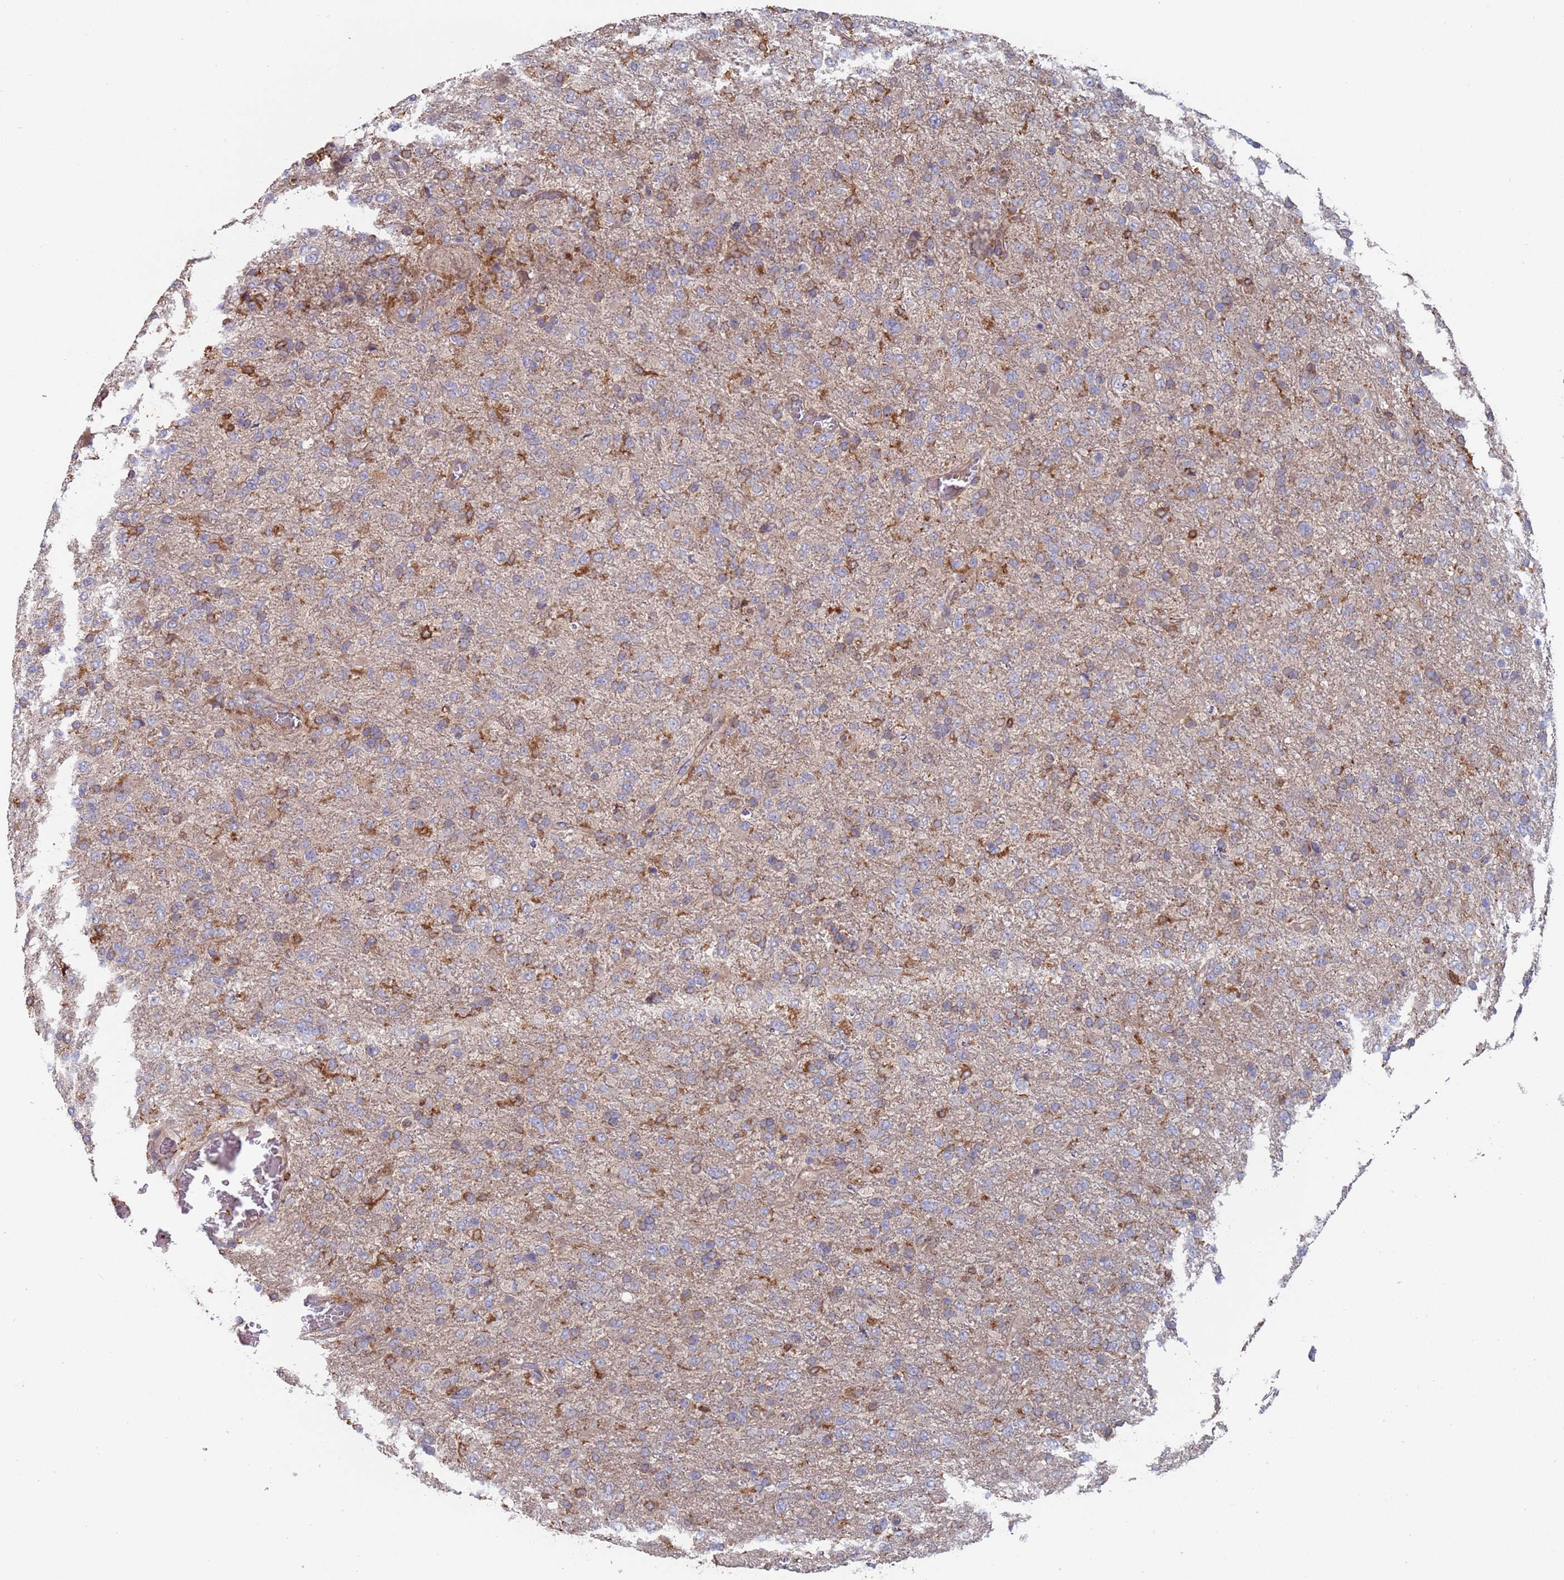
{"staining": {"intensity": "weak", "quantity": "25%-75%", "location": "cytoplasmic/membranous"}, "tissue": "glioma", "cell_type": "Tumor cells", "image_type": "cancer", "snomed": [{"axis": "morphology", "description": "Glioma, malignant, High grade"}, {"axis": "topography", "description": "Brain"}], "caption": "There is low levels of weak cytoplasmic/membranous expression in tumor cells of malignant high-grade glioma, as demonstrated by immunohistochemical staining (brown color).", "gene": "MALRD1", "patient": {"sex": "female", "age": 74}}